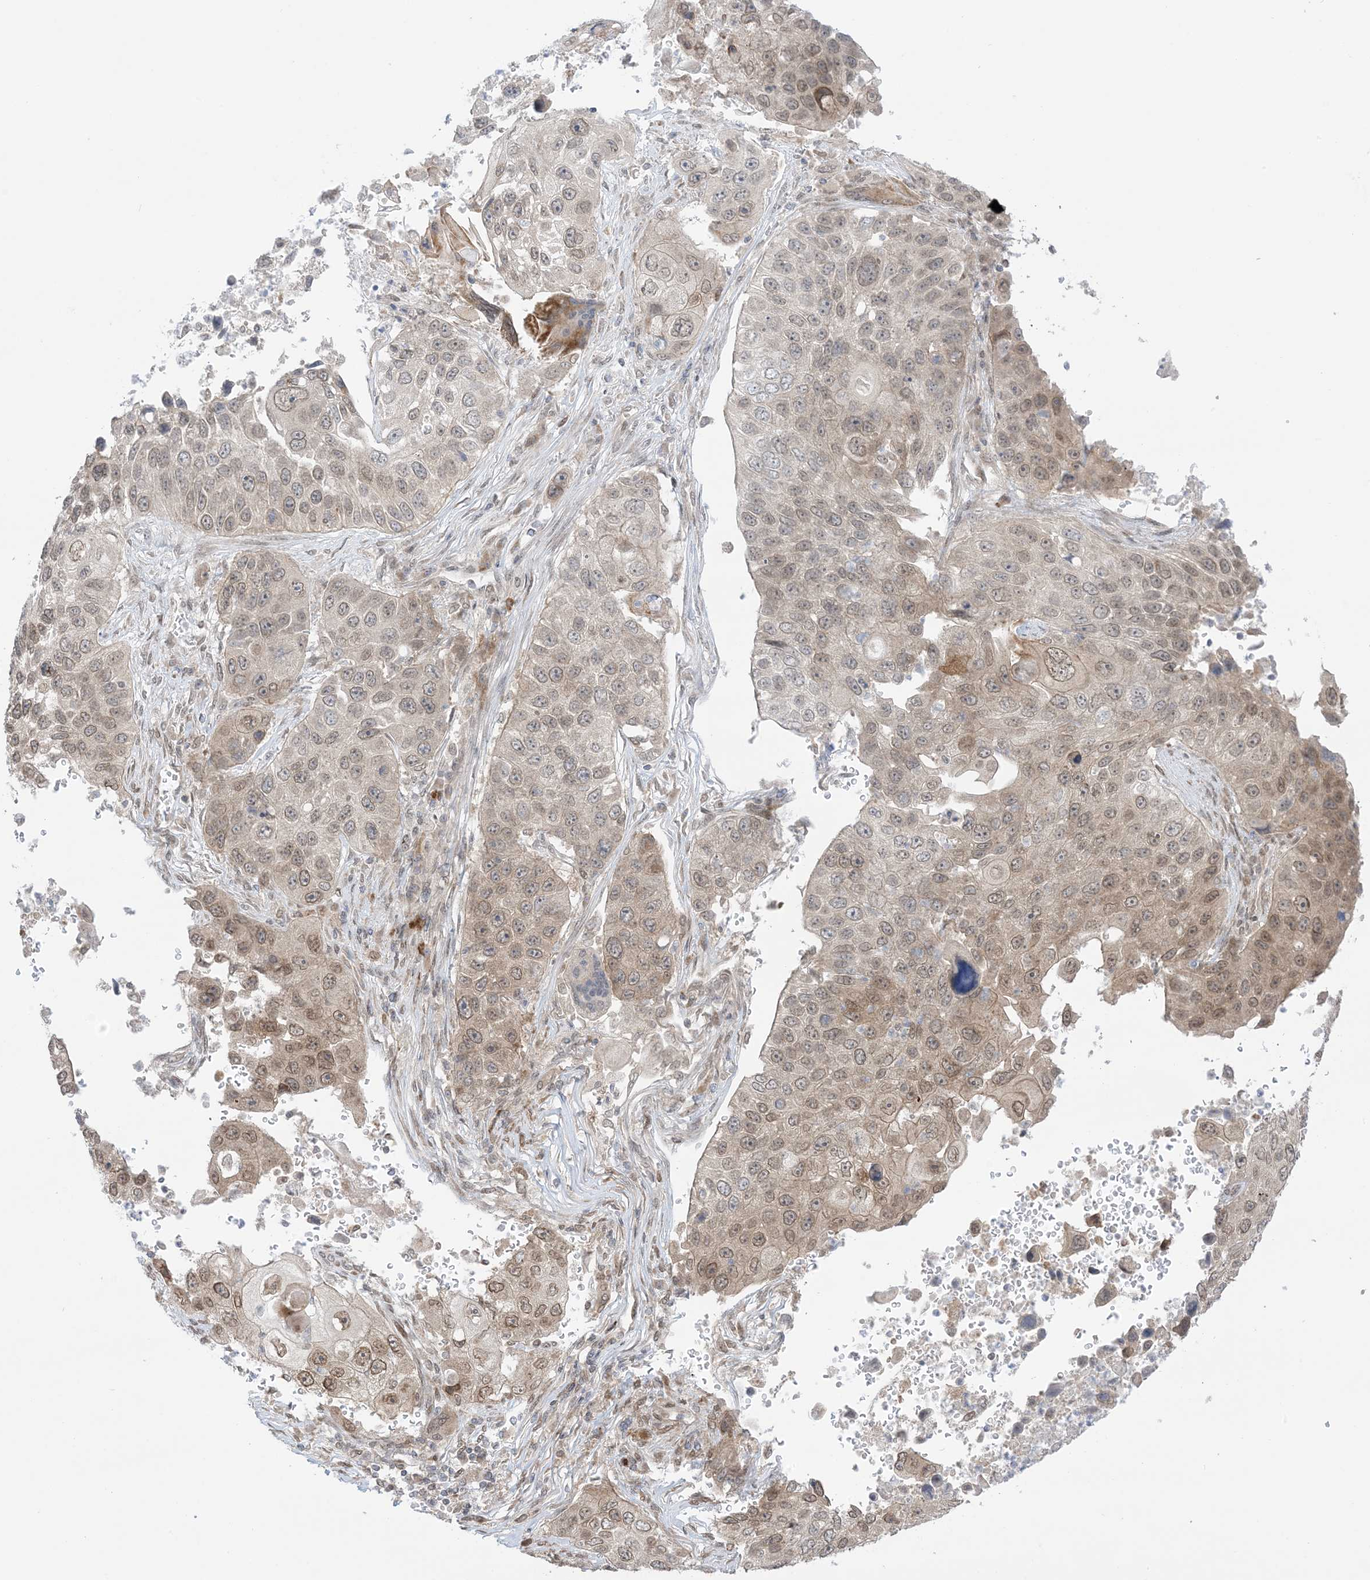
{"staining": {"intensity": "moderate", "quantity": ">75%", "location": "cytoplasmic/membranous,nuclear"}, "tissue": "lung cancer", "cell_type": "Tumor cells", "image_type": "cancer", "snomed": [{"axis": "morphology", "description": "Squamous cell carcinoma, NOS"}, {"axis": "topography", "description": "Lung"}], "caption": "Immunohistochemistry (IHC) (DAB (3,3'-diaminobenzidine)) staining of lung squamous cell carcinoma exhibits moderate cytoplasmic/membranous and nuclear protein positivity in approximately >75% of tumor cells.", "gene": "UBE2E2", "patient": {"sex": "male", "age": 61}}